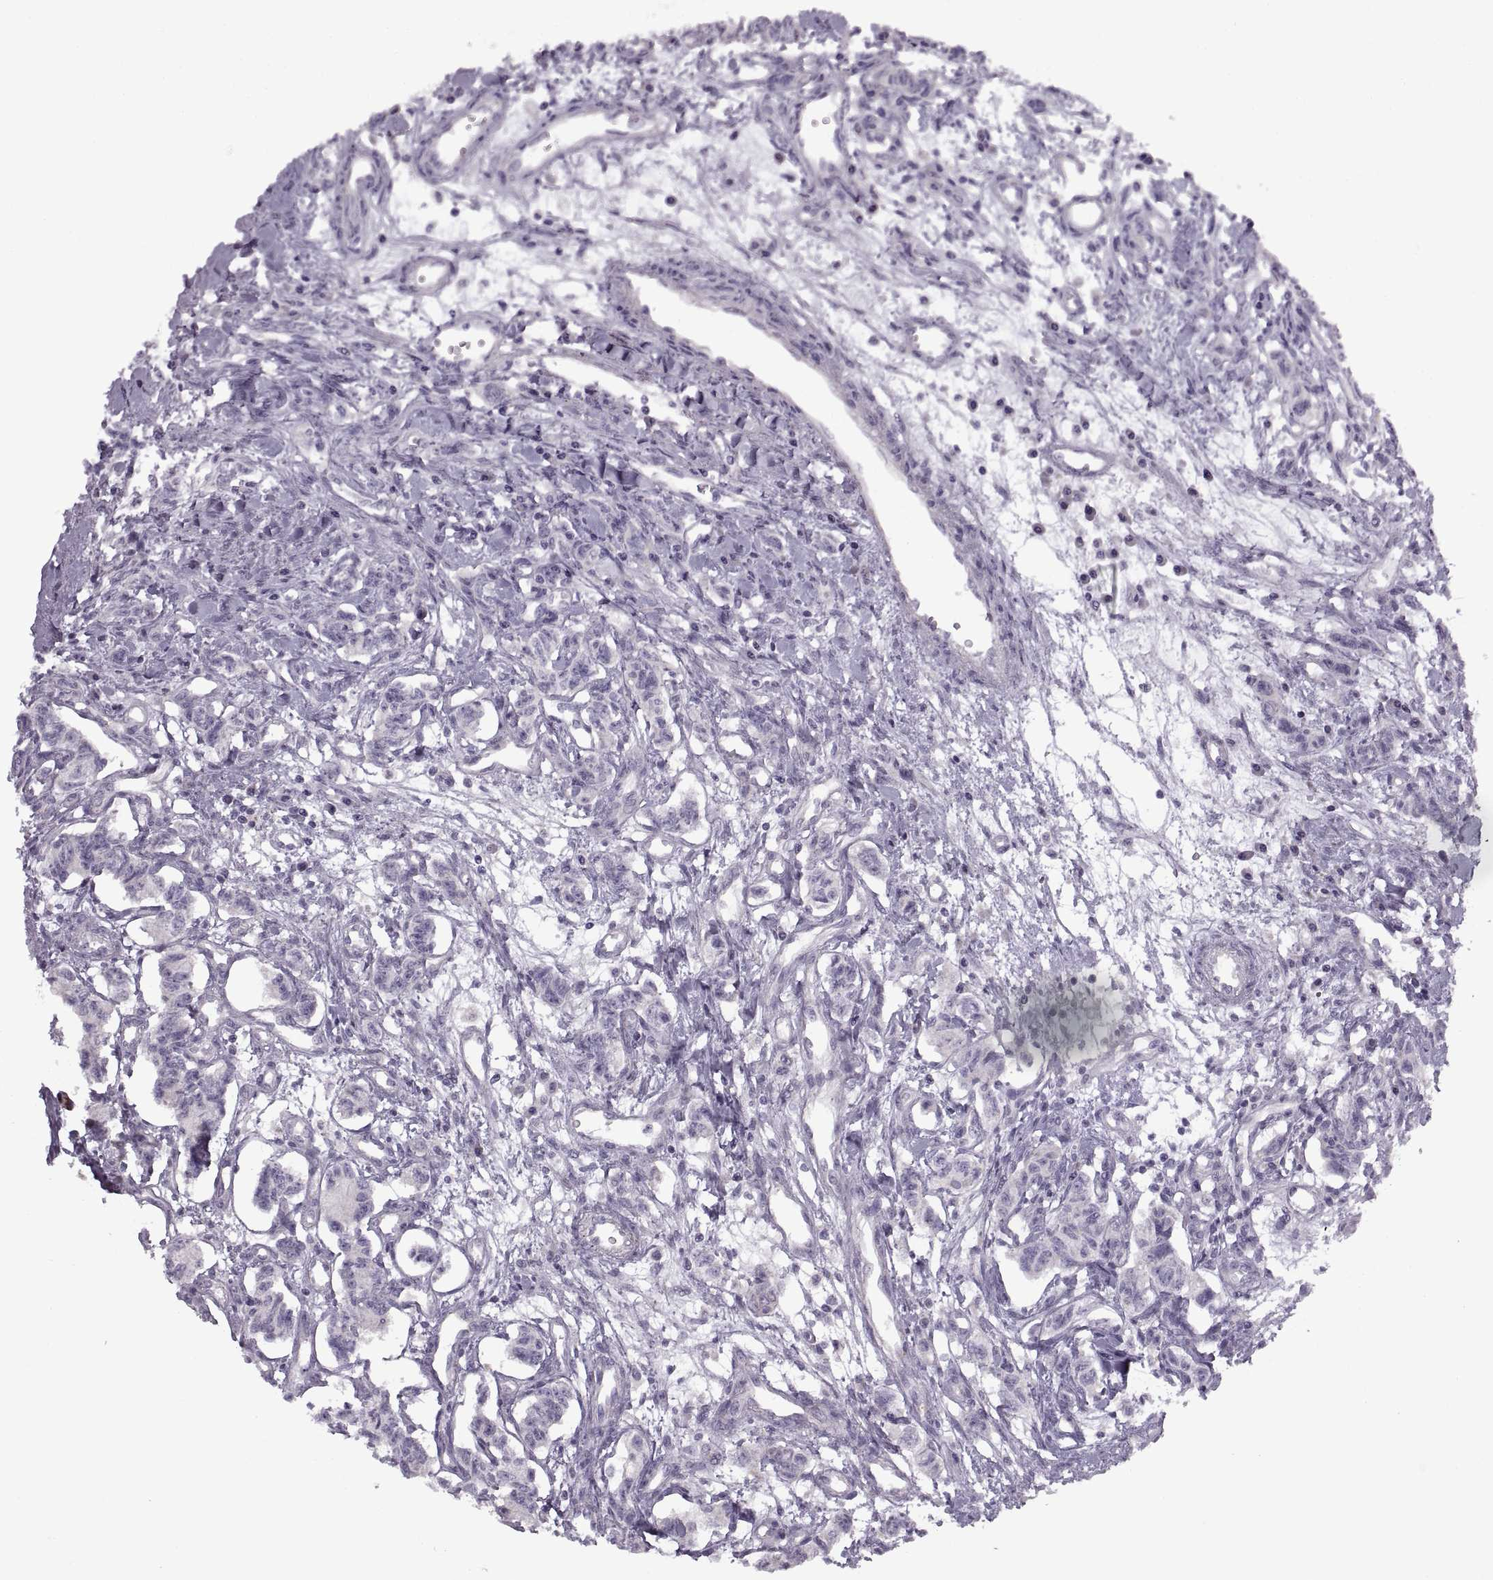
{"staining": {"intensity": "negative", "quantity": "none", "location": "none"}, "tissue": "carcinoid", "cell_type": "Tumor cells", "image_type": "cancer", "snomed": [{"axis": "morphology", "description": "Carcinoid, malignant, NOS"}, {"axis": "topography", "description": "Kidney"}], "caption": "A micrograph of human carcinoid (malignant) is negative for staining in tumor cells.", "gene": "PIERCE1", "patient": {"sex": "female", "age": 41}}